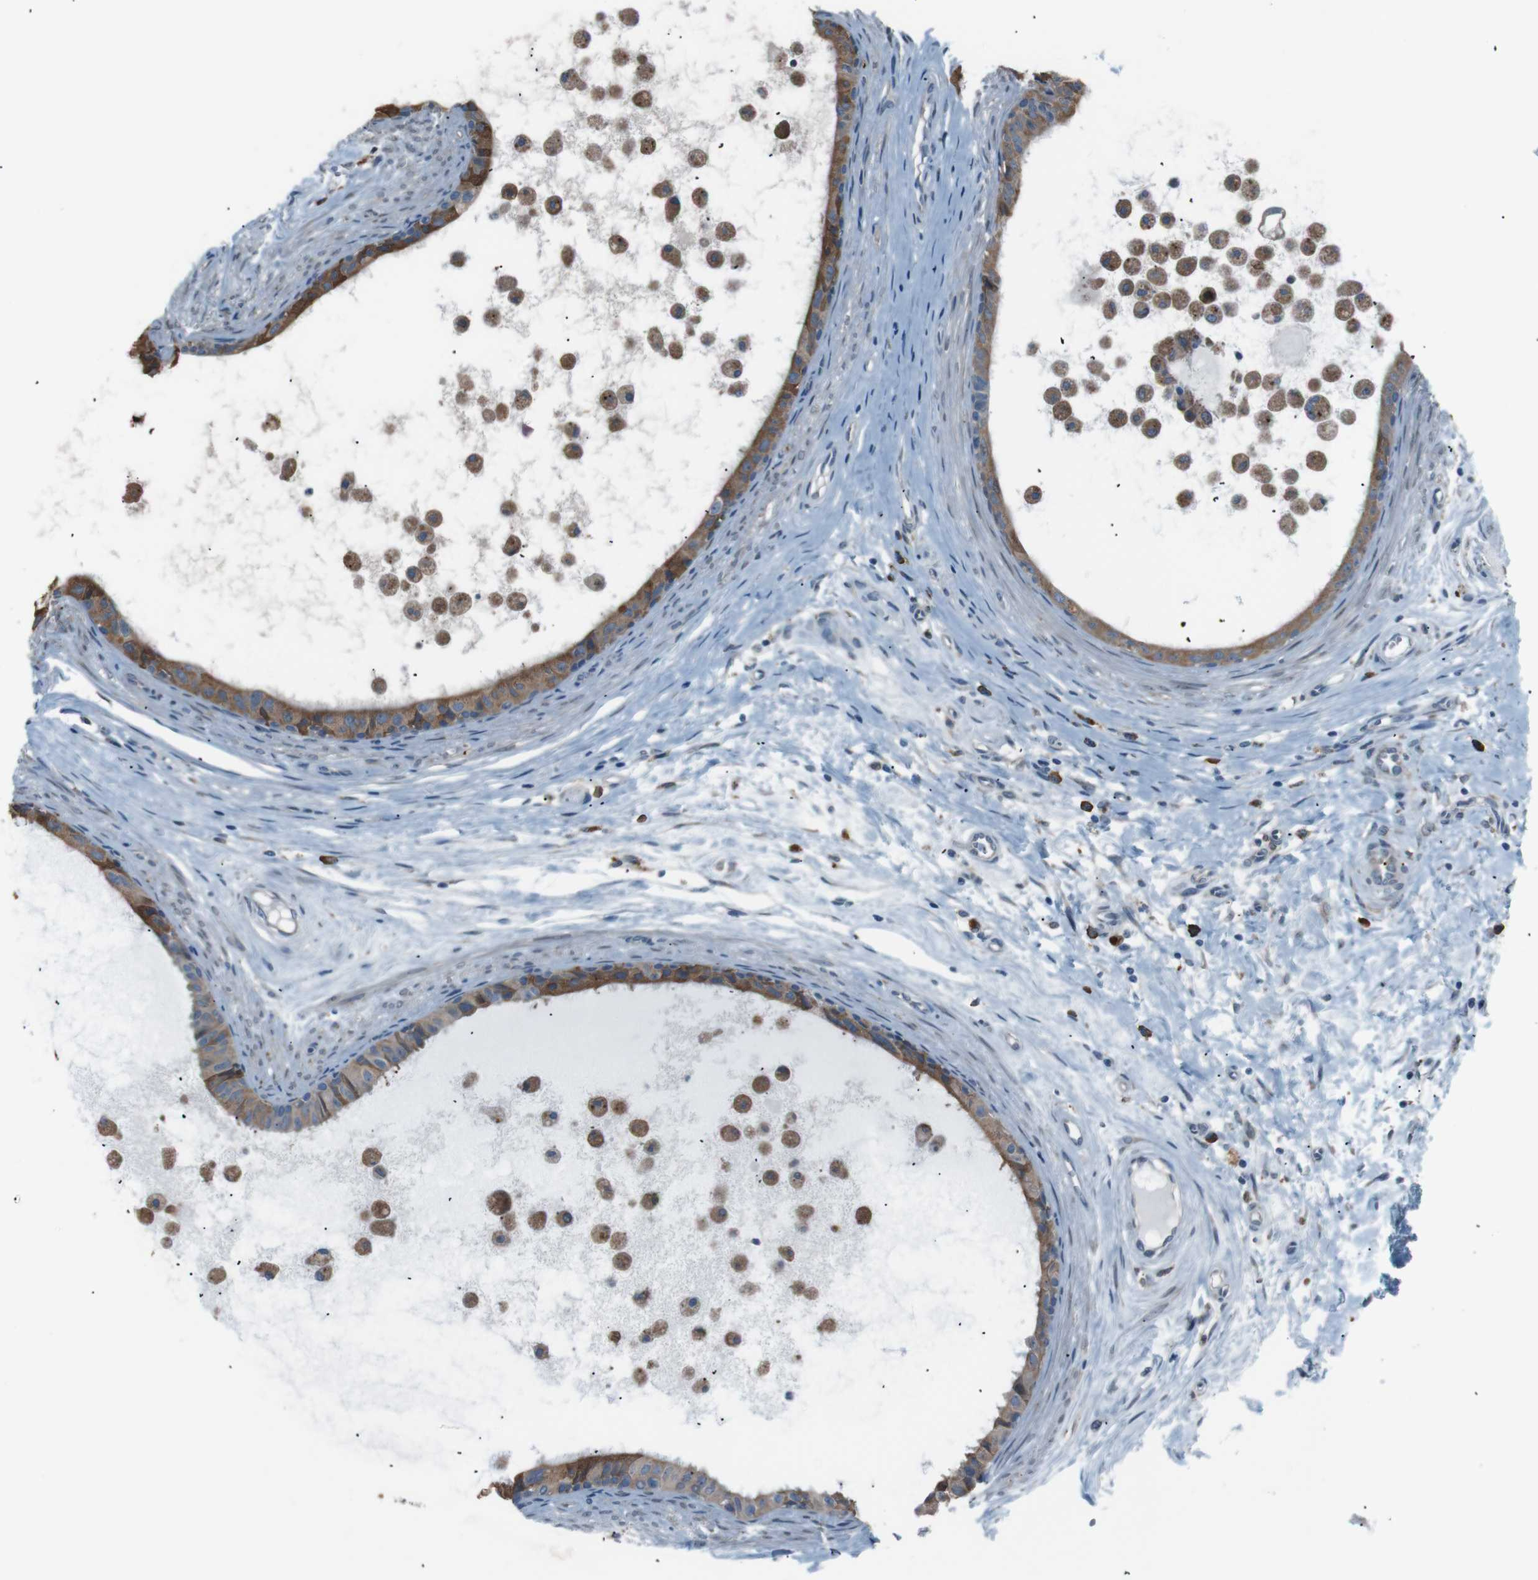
{"staining": {"intensity": "moderate", "quantity": ">75%", "location": "cytoplasmic/membranous"}, "tissue": "epididymis", "cell_type": "Glandular cells", "image_type": "normal", "snomed": [{"axis": "morphology", "description": "Normal tissue, NOS"}, {"axis": "morphology", "description": "Inflammation, NOS"}, {"axis": "topography", "description": "Epididymis"}], "caption": "This photomicrograph reveals immunohistochemistry (IHC) staining of normal human epididymis, with medium moderate cytoplasmic/membranous expression in about >75% of glandular cells.", "gene": "SIGMAR1", "patient": {"sex": "male", "age": 85}}